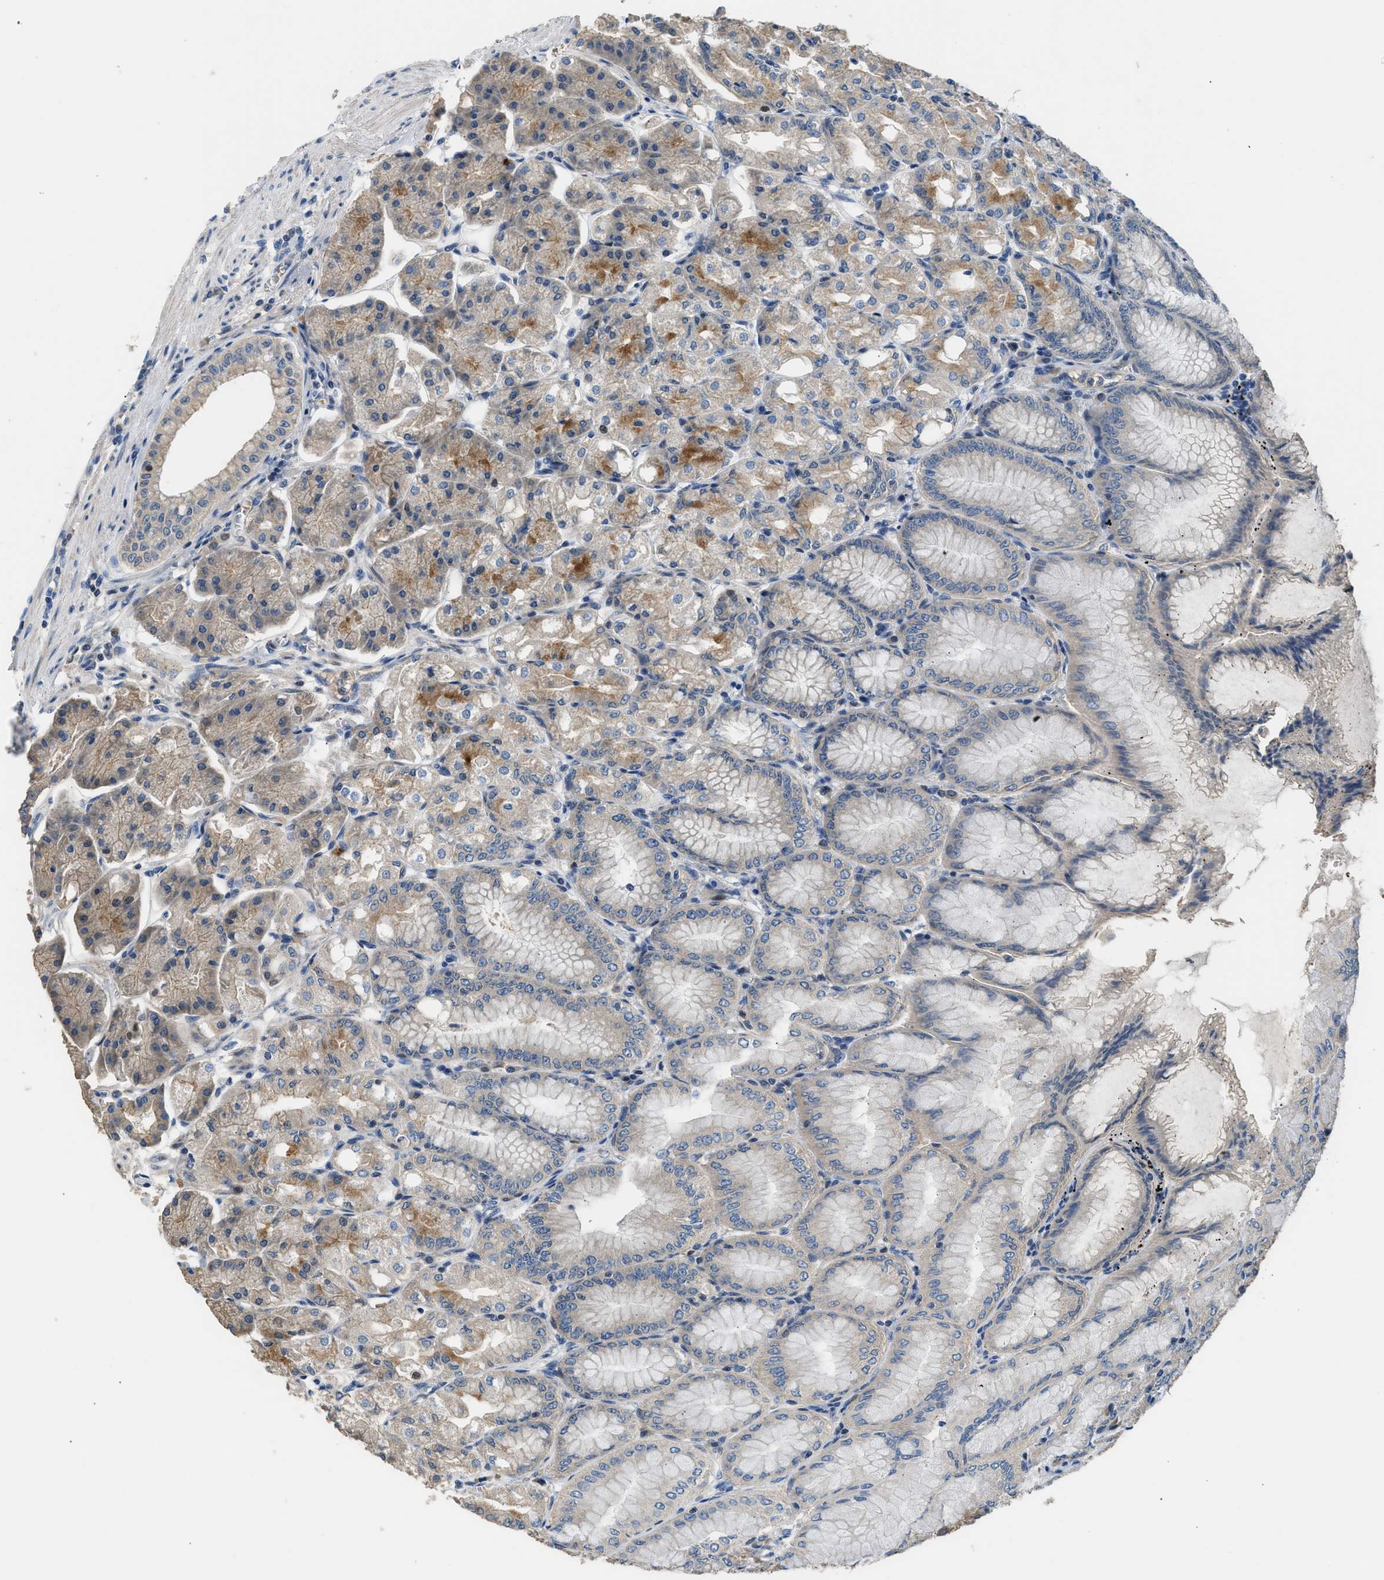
{"staining": {"intensity": "moderate", "quantity": "<25%", "location": "cytoplasmic/membranous"}, "tissue": "stomach", "cell_type": "Glandular cells", "image_type": "normal", "snomed": [{"axis": "morphology", "description": "Normal tissue, NOS"}, {"axis": "topography", "description": "Stomach, lower"}], "caption": "Protein staining of benign stomach displays moderate cytoplasmic/membranous staining in approximately <25% of glandular cells.", "gene": "TOX", "patient": {"sex": "male", "age": 71}}